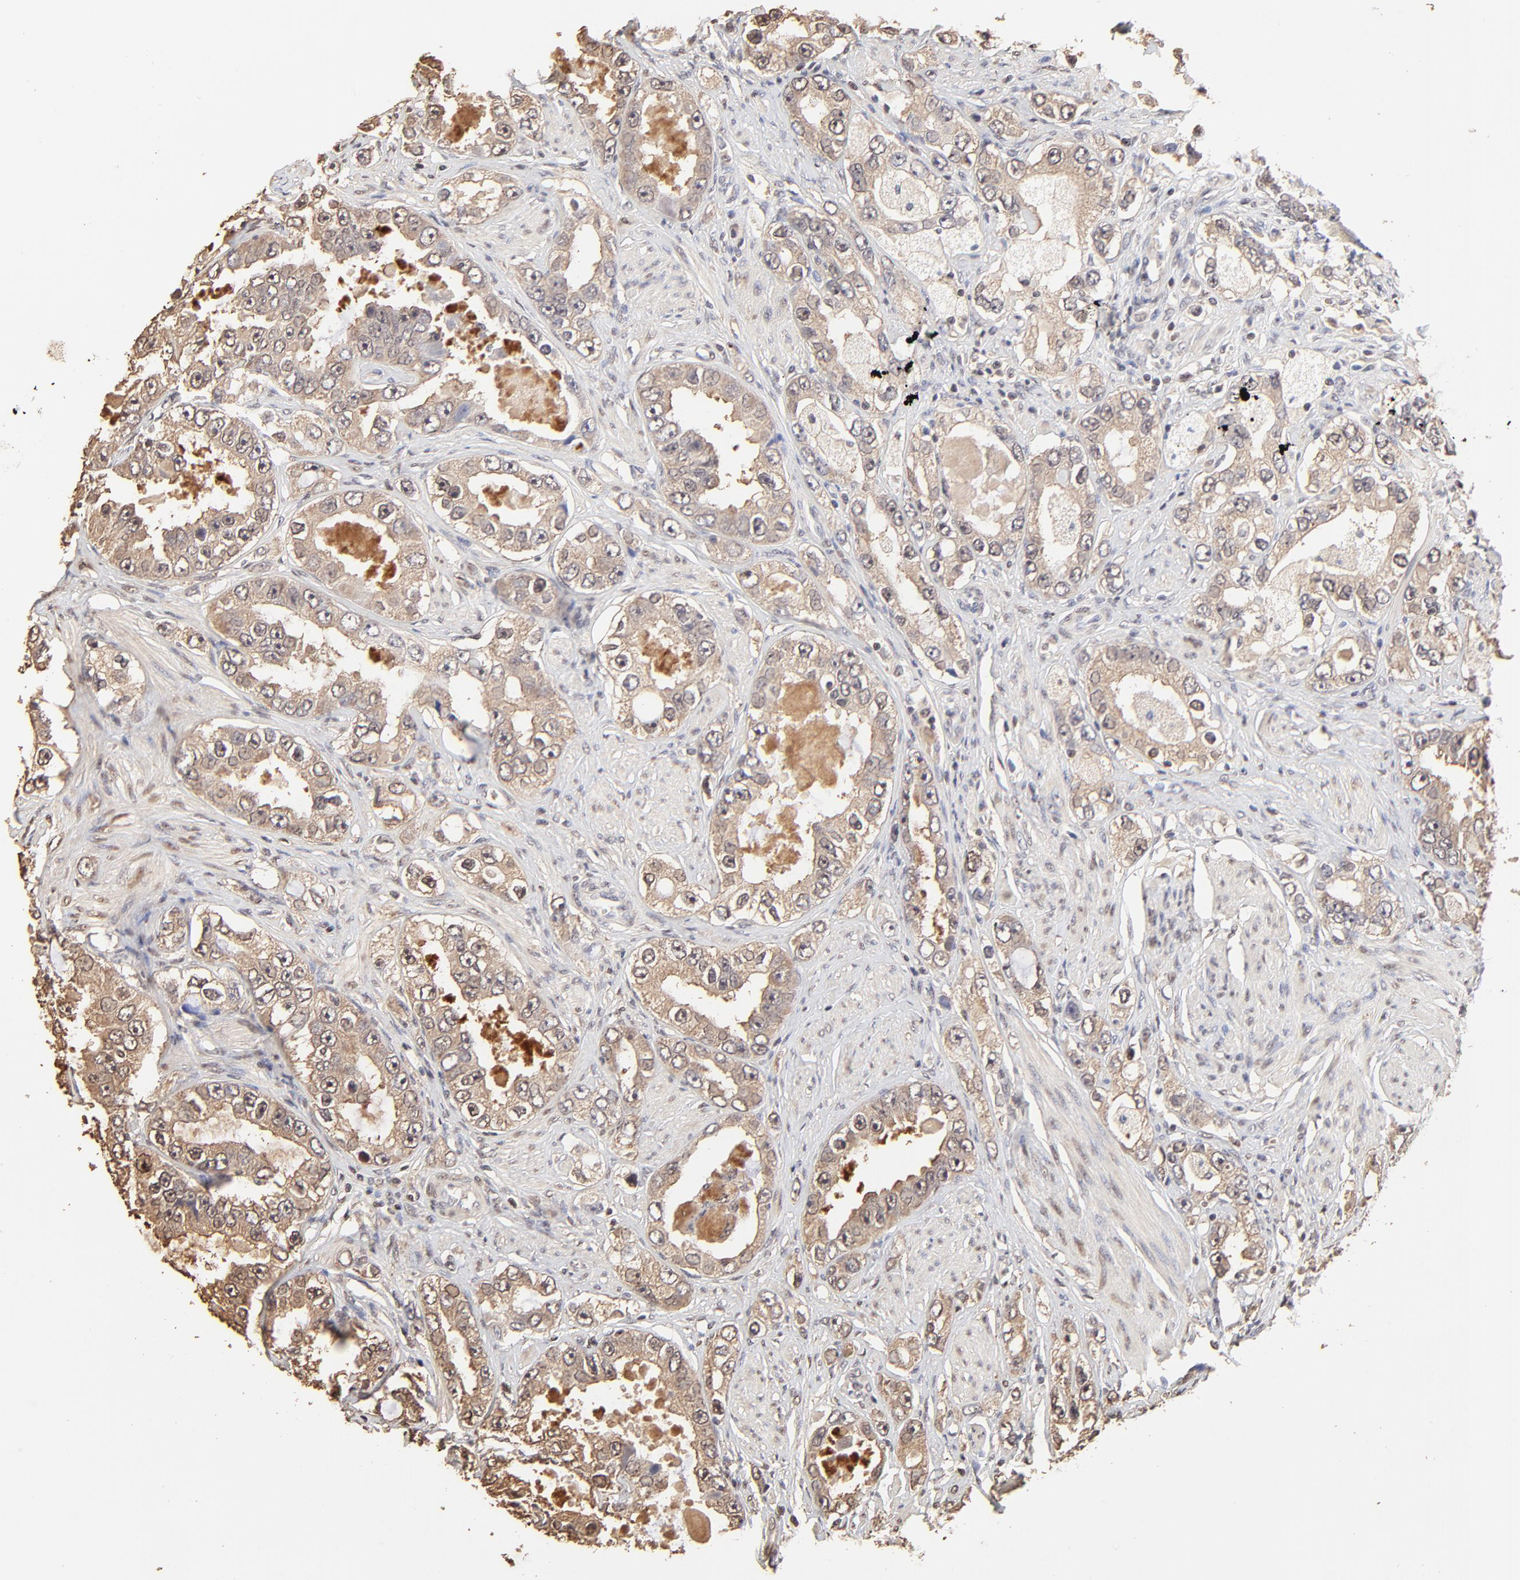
{"staining": {"intensity": "weak", "quantity": ">75%", "location": "cytoplasmic/membranous"}, "tissue": "prostate cancer", "cell_type": "Tumor cells", "image_type": "cancer", "snomed": [{"axis": "morphology", "description": "Adenocarcinoma, High grade"}, {"axis": "topography", "description": "Prostate"}], "caption": "Immunohistochemical staining of human prostate adenocarcinoma (high-grade) shows low levels of weak cytoplasmic/membranous staining in approximately >75% of tumor cells.", "gene": "BIRC5", "patient": {"sex": "male", "age": 63}}